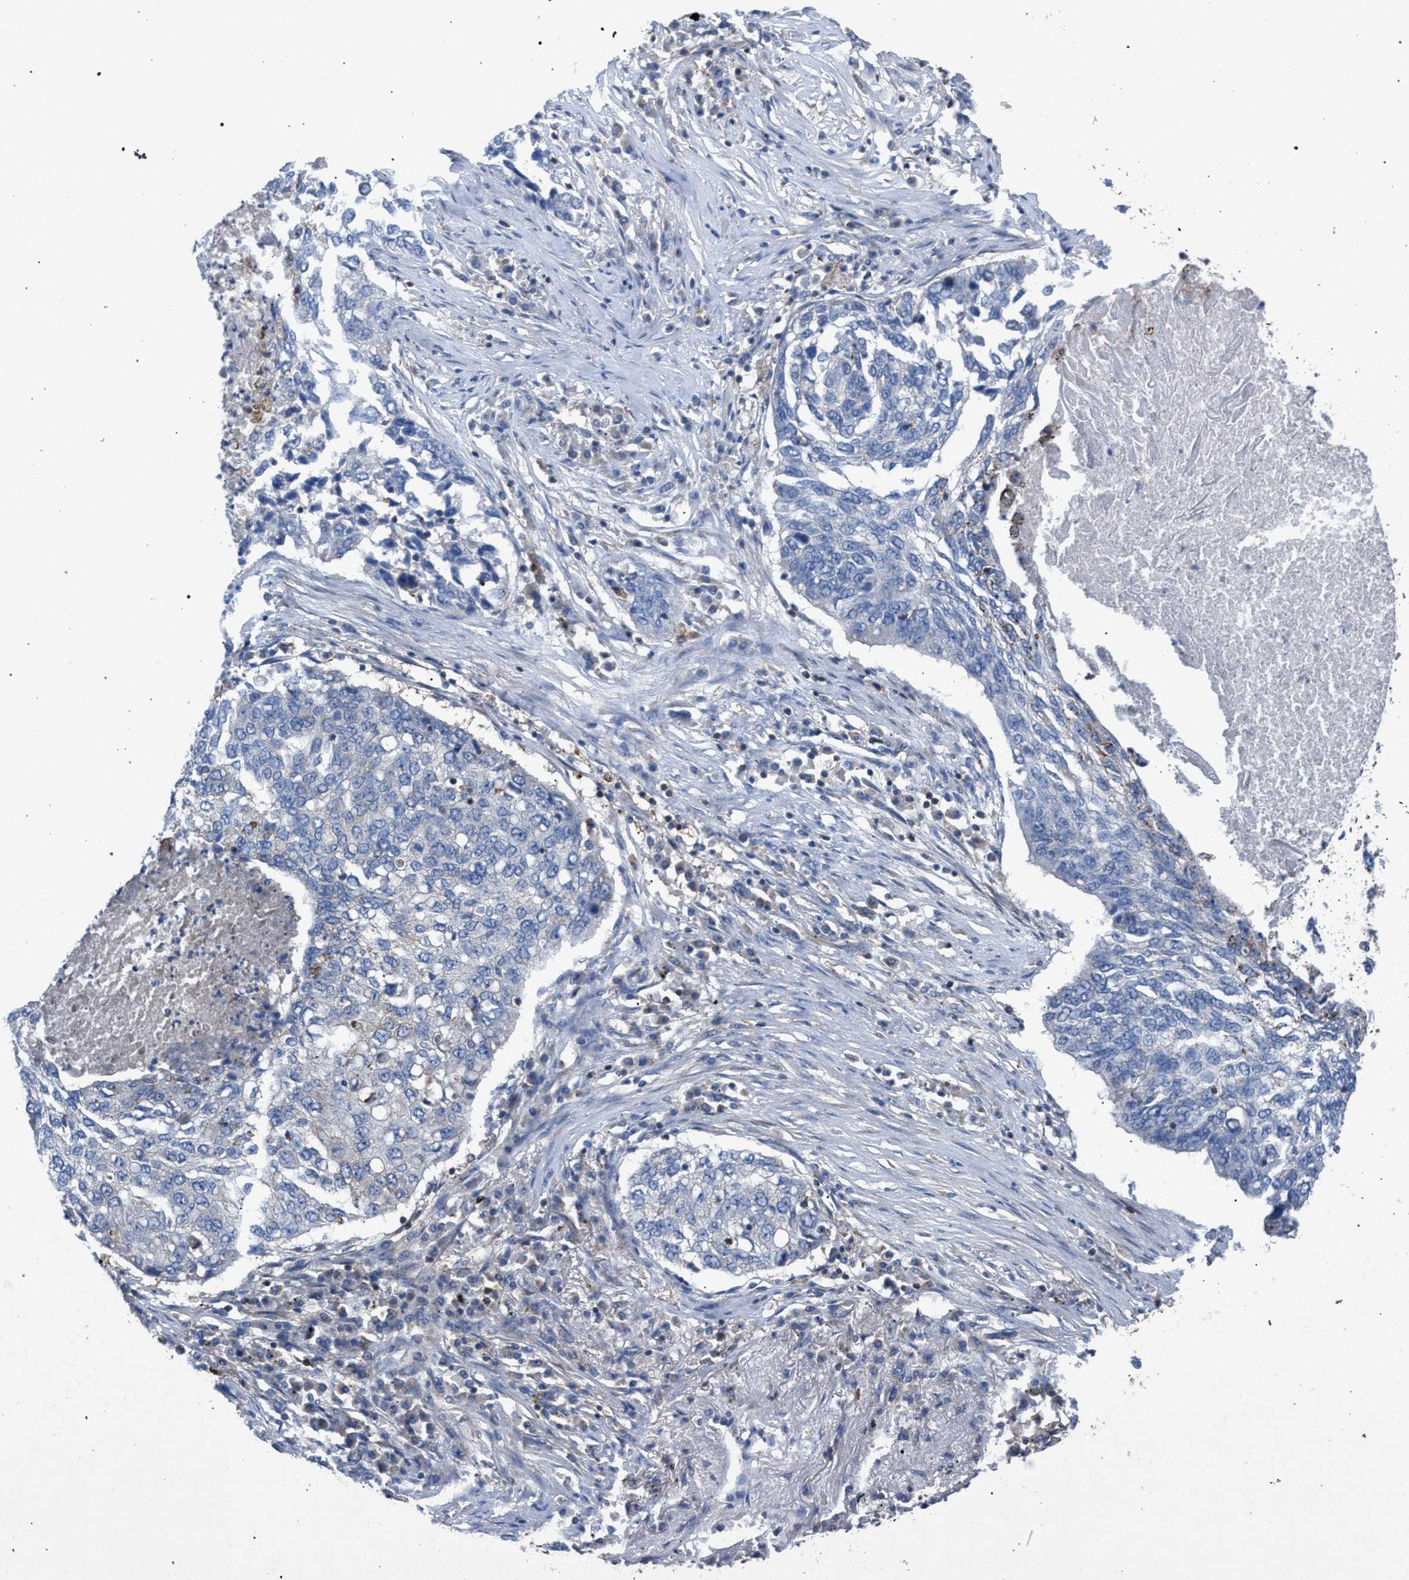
{"staining": {"intensity": "weak", "quantity": "<25%", "location": "cytoplasmic/membranous"}, "tissue": "lung cancer", "cell_type": "Tumor cells", "image_type": "cancer", "snomed": [{"axis": "morphology", "description": "Squamous cell carcinoma, NOS"}, {"axis": "topography", "description": "Lung"}], "caption": "This is an immunohistochemistry (IHC) photomicrograph of lung squamous cell carcinoma. There is no positivity in tumor cells.", "gene": "VPS13A", "patient": {"sex": "female", "age": 63}}